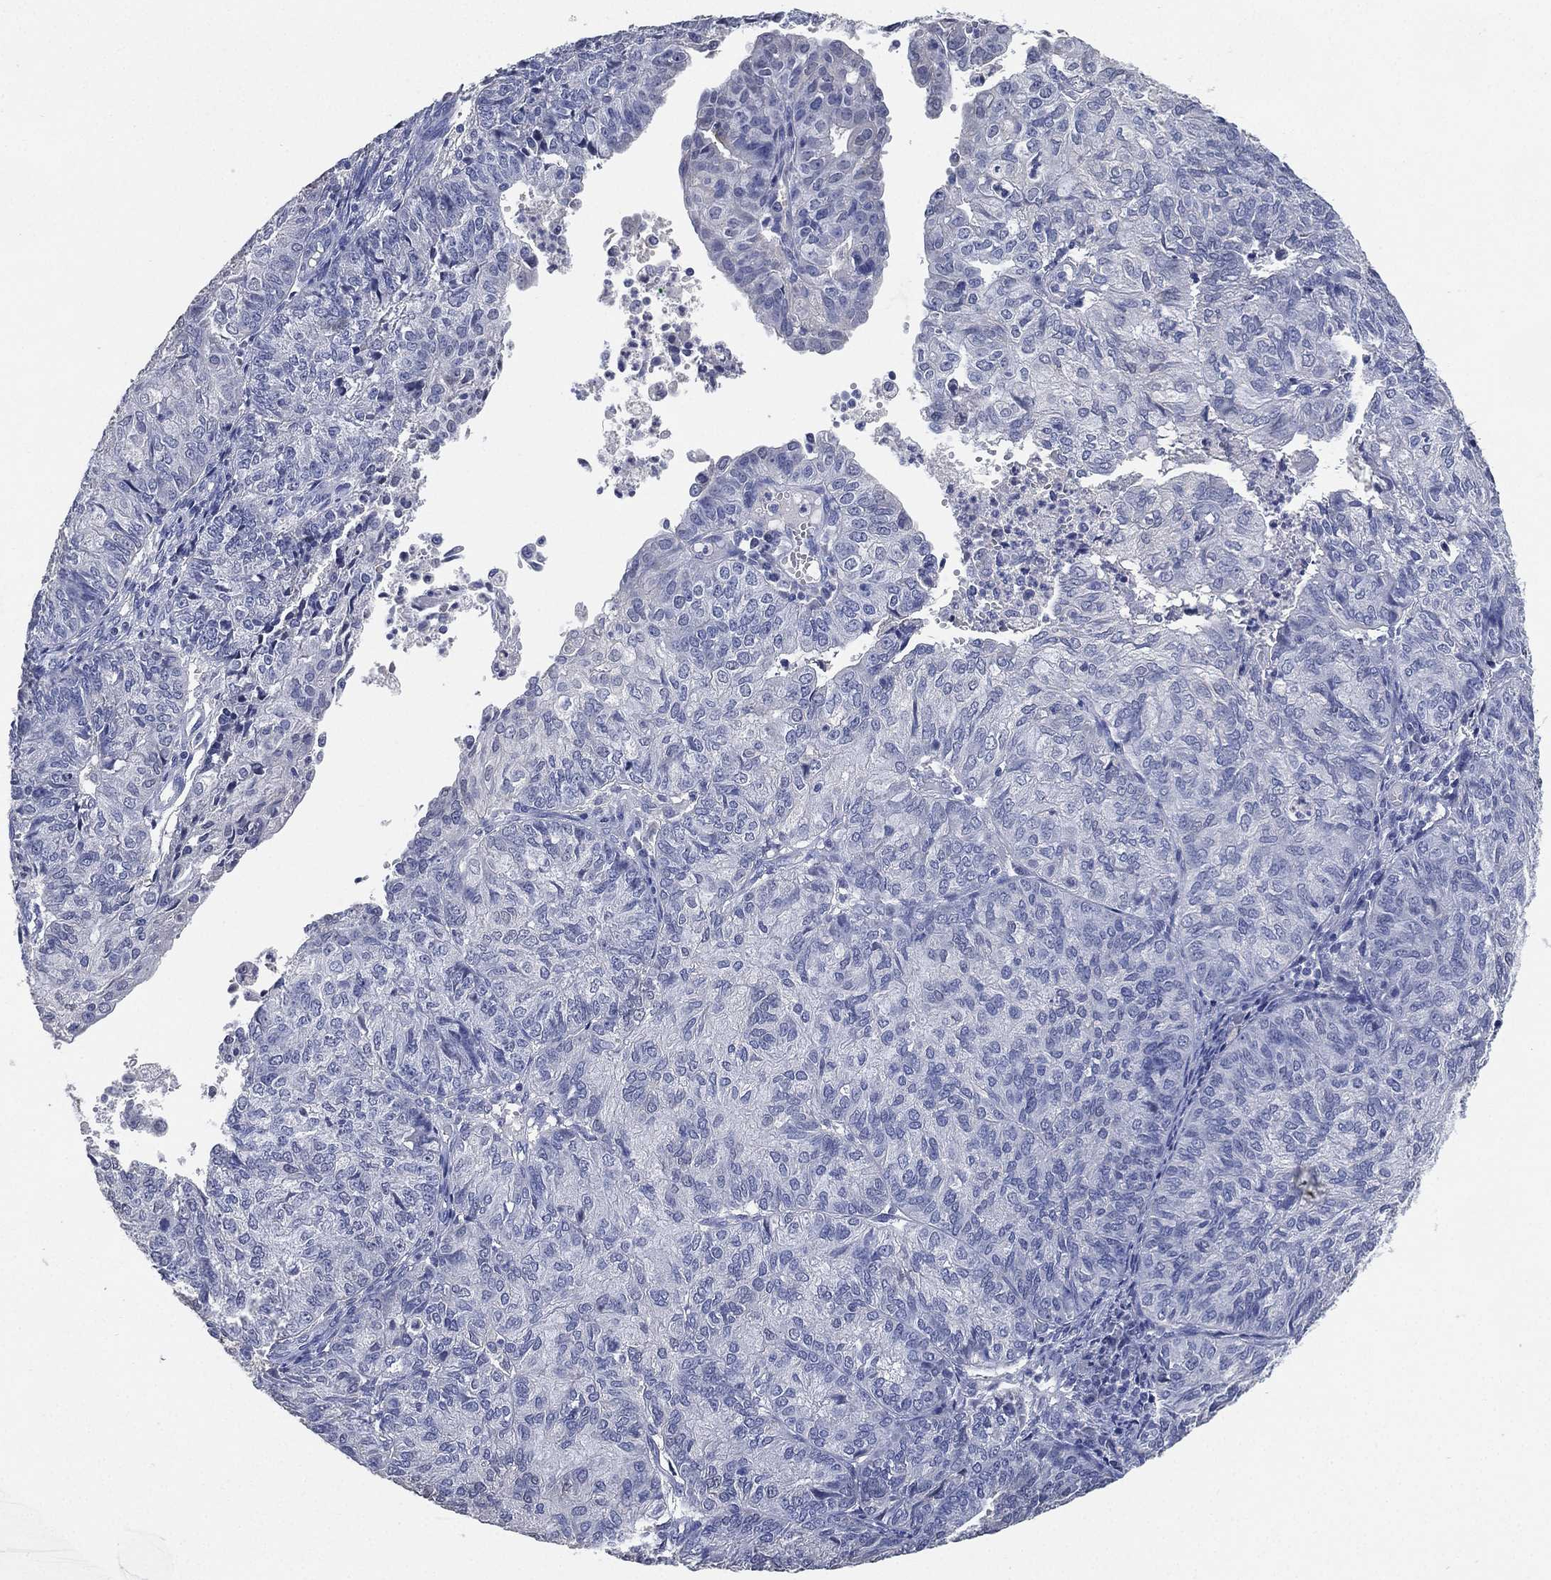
{"staining": {"intensity": "negative", "quantity": "none", "location": "none"}, "tissue": "endometrial cancer", "cell_type": "Tumor cells", "image_type": "cancer", "snomed": [{"axis": "morphology", "description": "Adenocarcinoma, NOS"}, {"axis": "topography", "description": "Endometrium"}], "caption": "Protein analysis of adenocarcinoma (endometrial) reveals no significant positivity in tumor cells.", "gene": "IYD", "patient": {"sex": "female", "age": 82}}